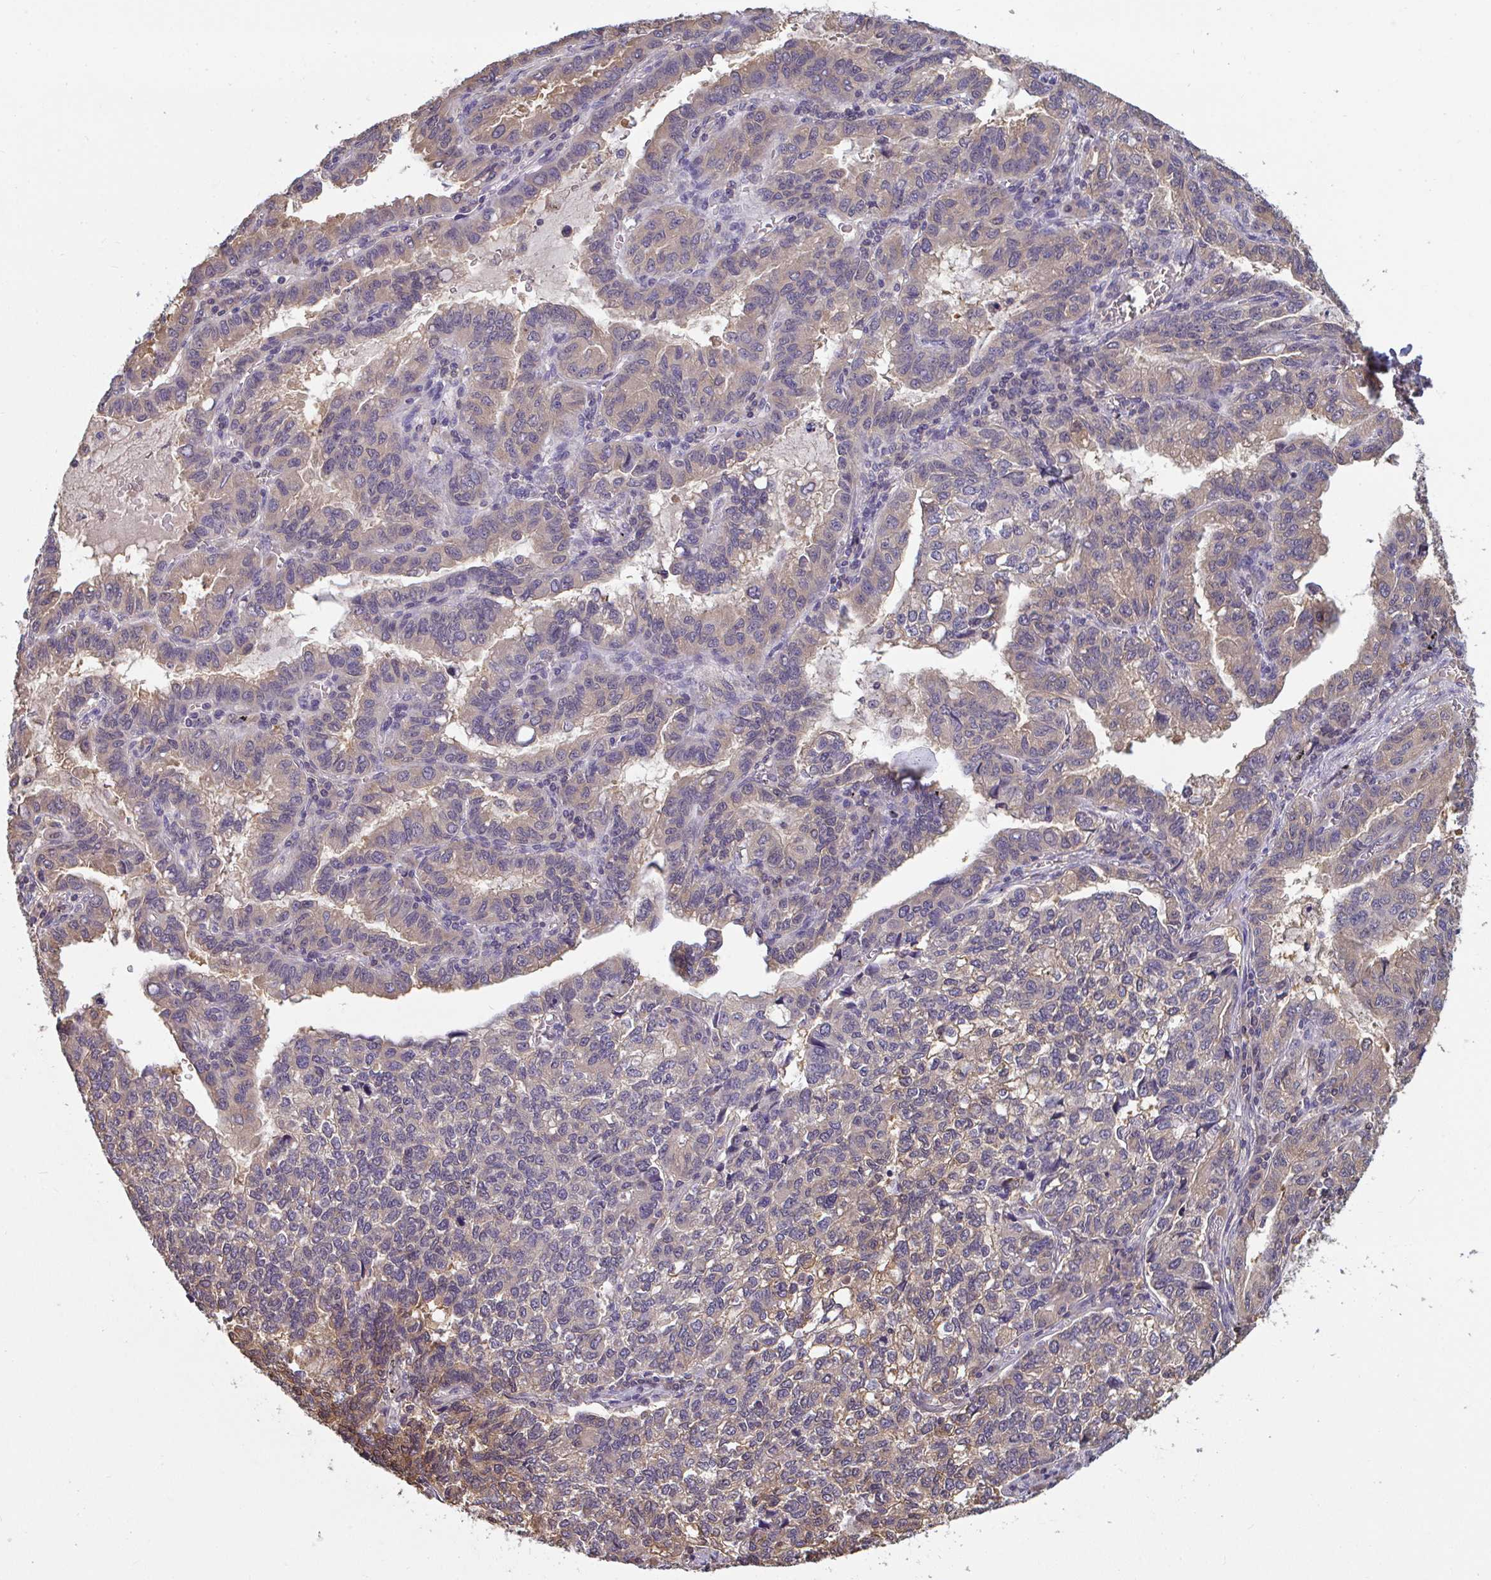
{"staining": {"intensity": "moderate", "quantity": "25%-75%", "location": "cytoplasmic/membranous,nuclear"}, "tissue": "lung cancer", "cell_type": "Tumor cells", "image_type": "cancer", "snomed": [{"axis": "morphology", "description": "Adenocarcinoma, NOS"}, {"axis": "topography", "description": "Lymph node"}, {"axis": "topography", "description": "Lung"}], "caption": "Protein expression analysis of human lung cancer (adenocarcinoma) reveals moderate cytoplasmic/membranous and nuclear positivity in approximately 25%-75% of tumor cells.", "gene": "TTC9C", "patient": {"sex": "male", "age": 66}}